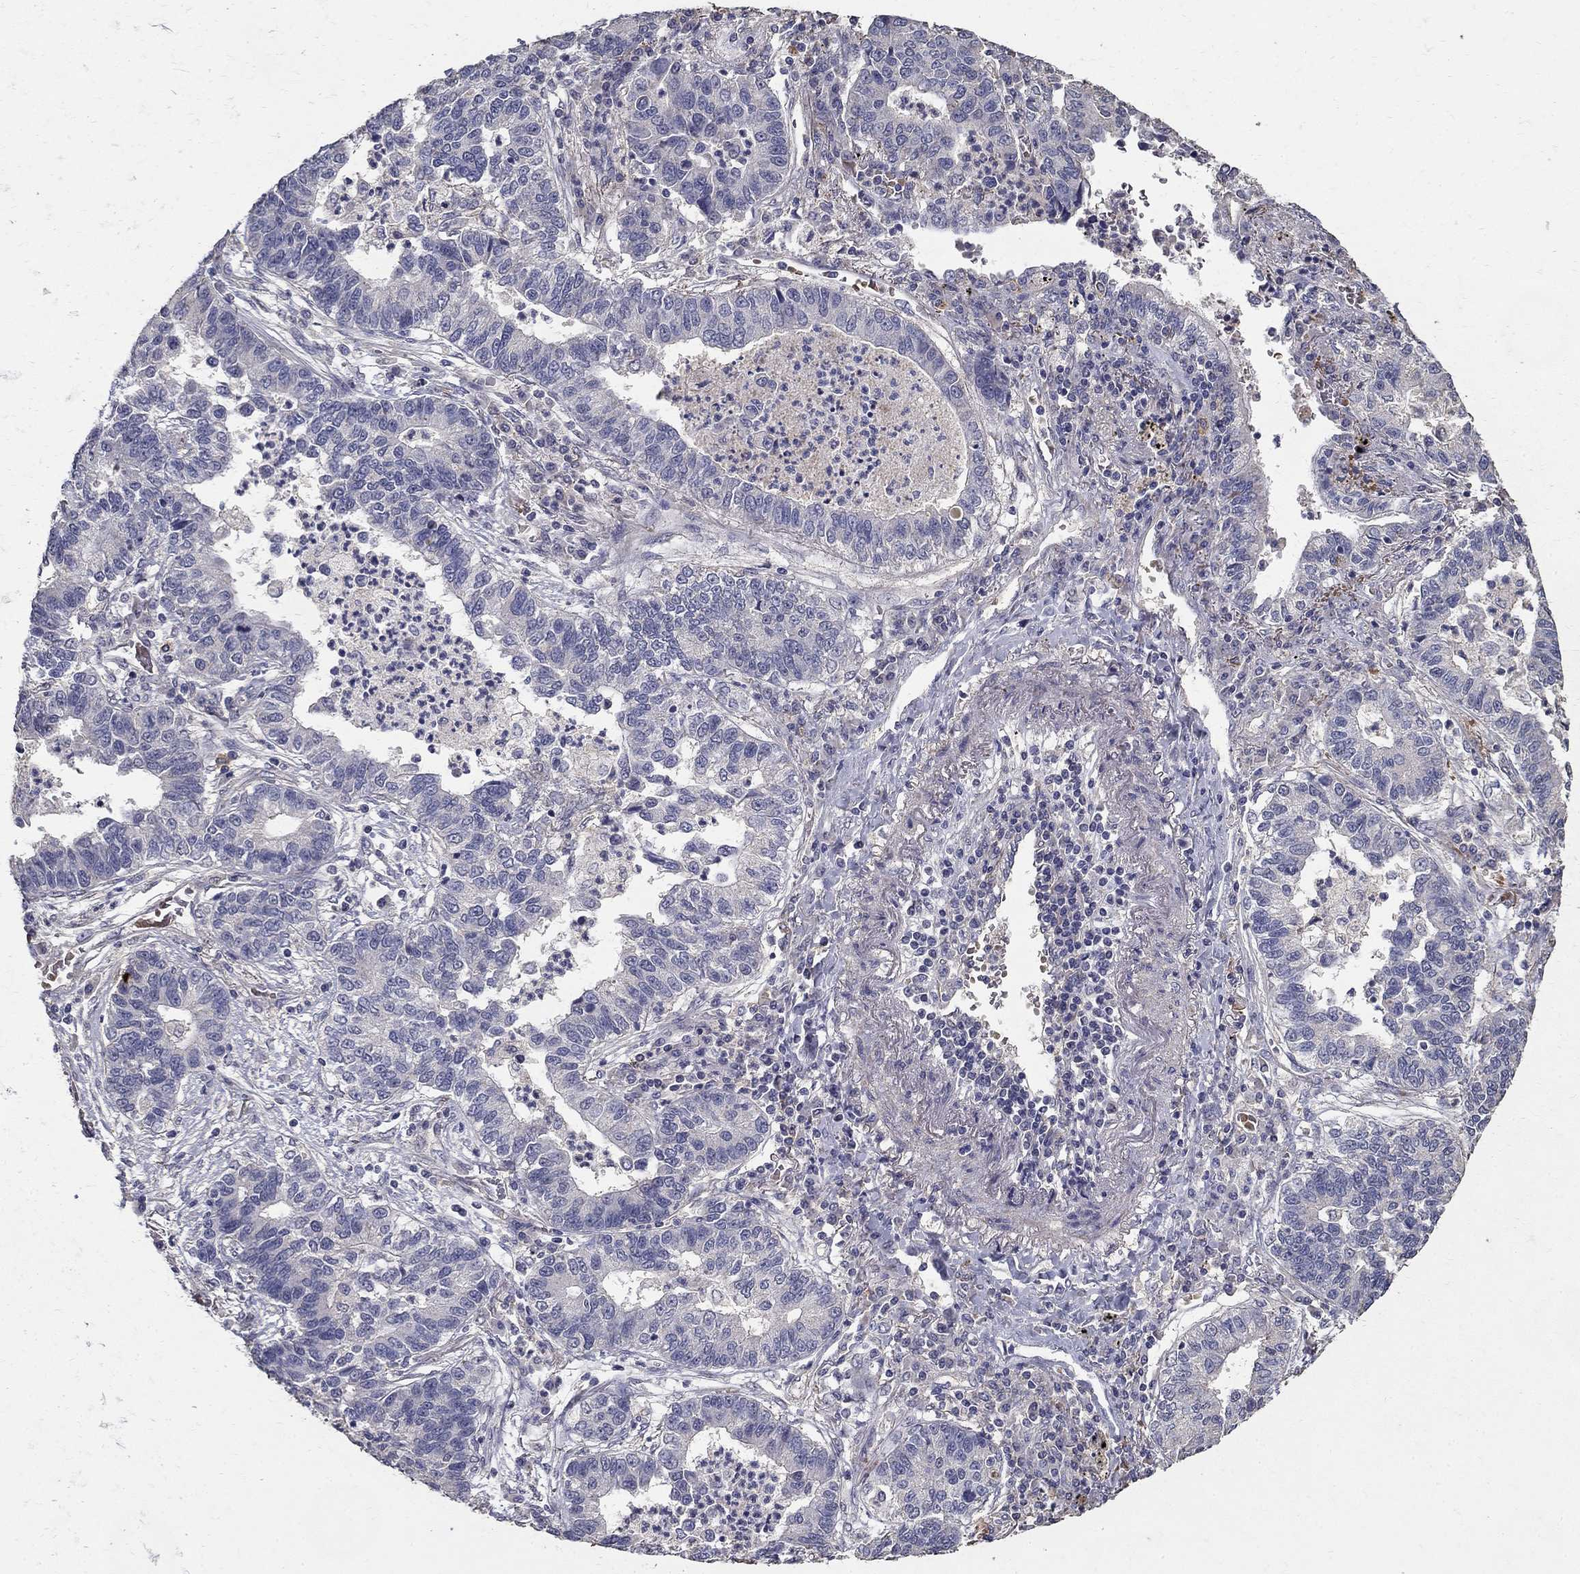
{"staining": {"intensity": "negative", "quantity": "none", "location": "none"}, "tissue": "lung cancer", "cell_type": "Tumor cells", "image_type": "cancer", "snomed": [{"axis": "morphology", "description": "Adenocarcinoma, NOS"}, {"axis": "topography", "description": "Lung"}], "caption": "High magnification brightfield microscopy of lung cancer stained with DAB (3,3'-diaminobenzidine) (brown) and counterstained with hematoxylin (blue): tumor cells show no significant expression. (Immunohistochemistry (ihc), brightfield microscopy, high magnification).", "gene": "MPP2", "patient": {"sex": "female", "age": 57}}